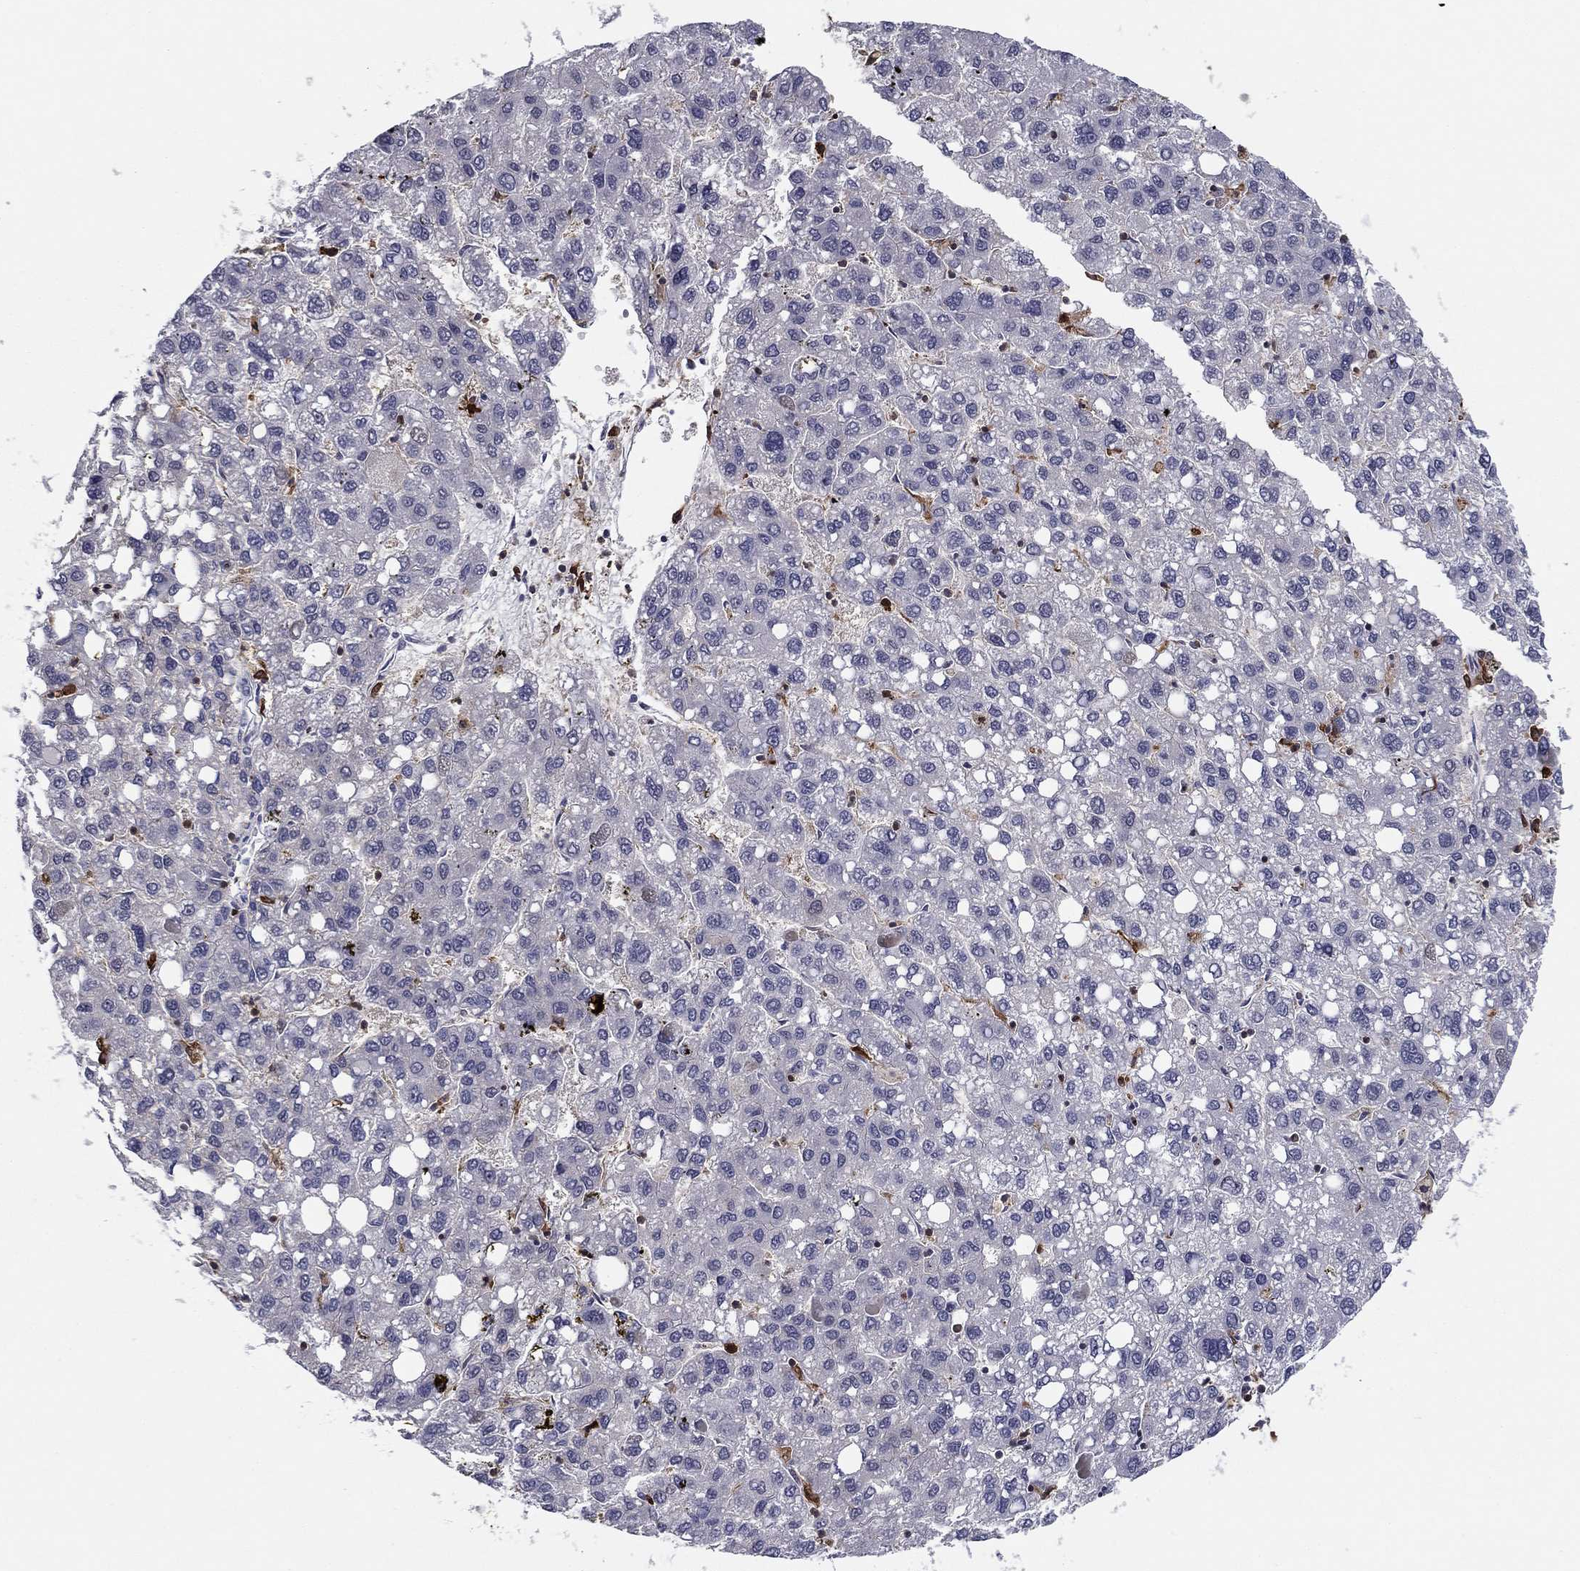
{"staining": {"intensity": "negative", "quantity": "none", "location": "none"}, "tissue": "liver cancer", "cell_type": "Tumor cells", "image_type": "cancer", "snomed": [{"axis": "morphology", "description": "Carcinoma, Hepatocellular, NOS"}, {"axis": "topography", "description": "Liver"}], "caption": "An IHC micrograph of liver hepatocellular carcinoma is shown. There is no staining in tumor cells of liver hepatocellular carcinoma. (DAB (3,3'-diaminobenzidine) immunohistochemistry, high magnification).", "gene": "PLCB2", "patient": {"sex": "female", "age": 82}}